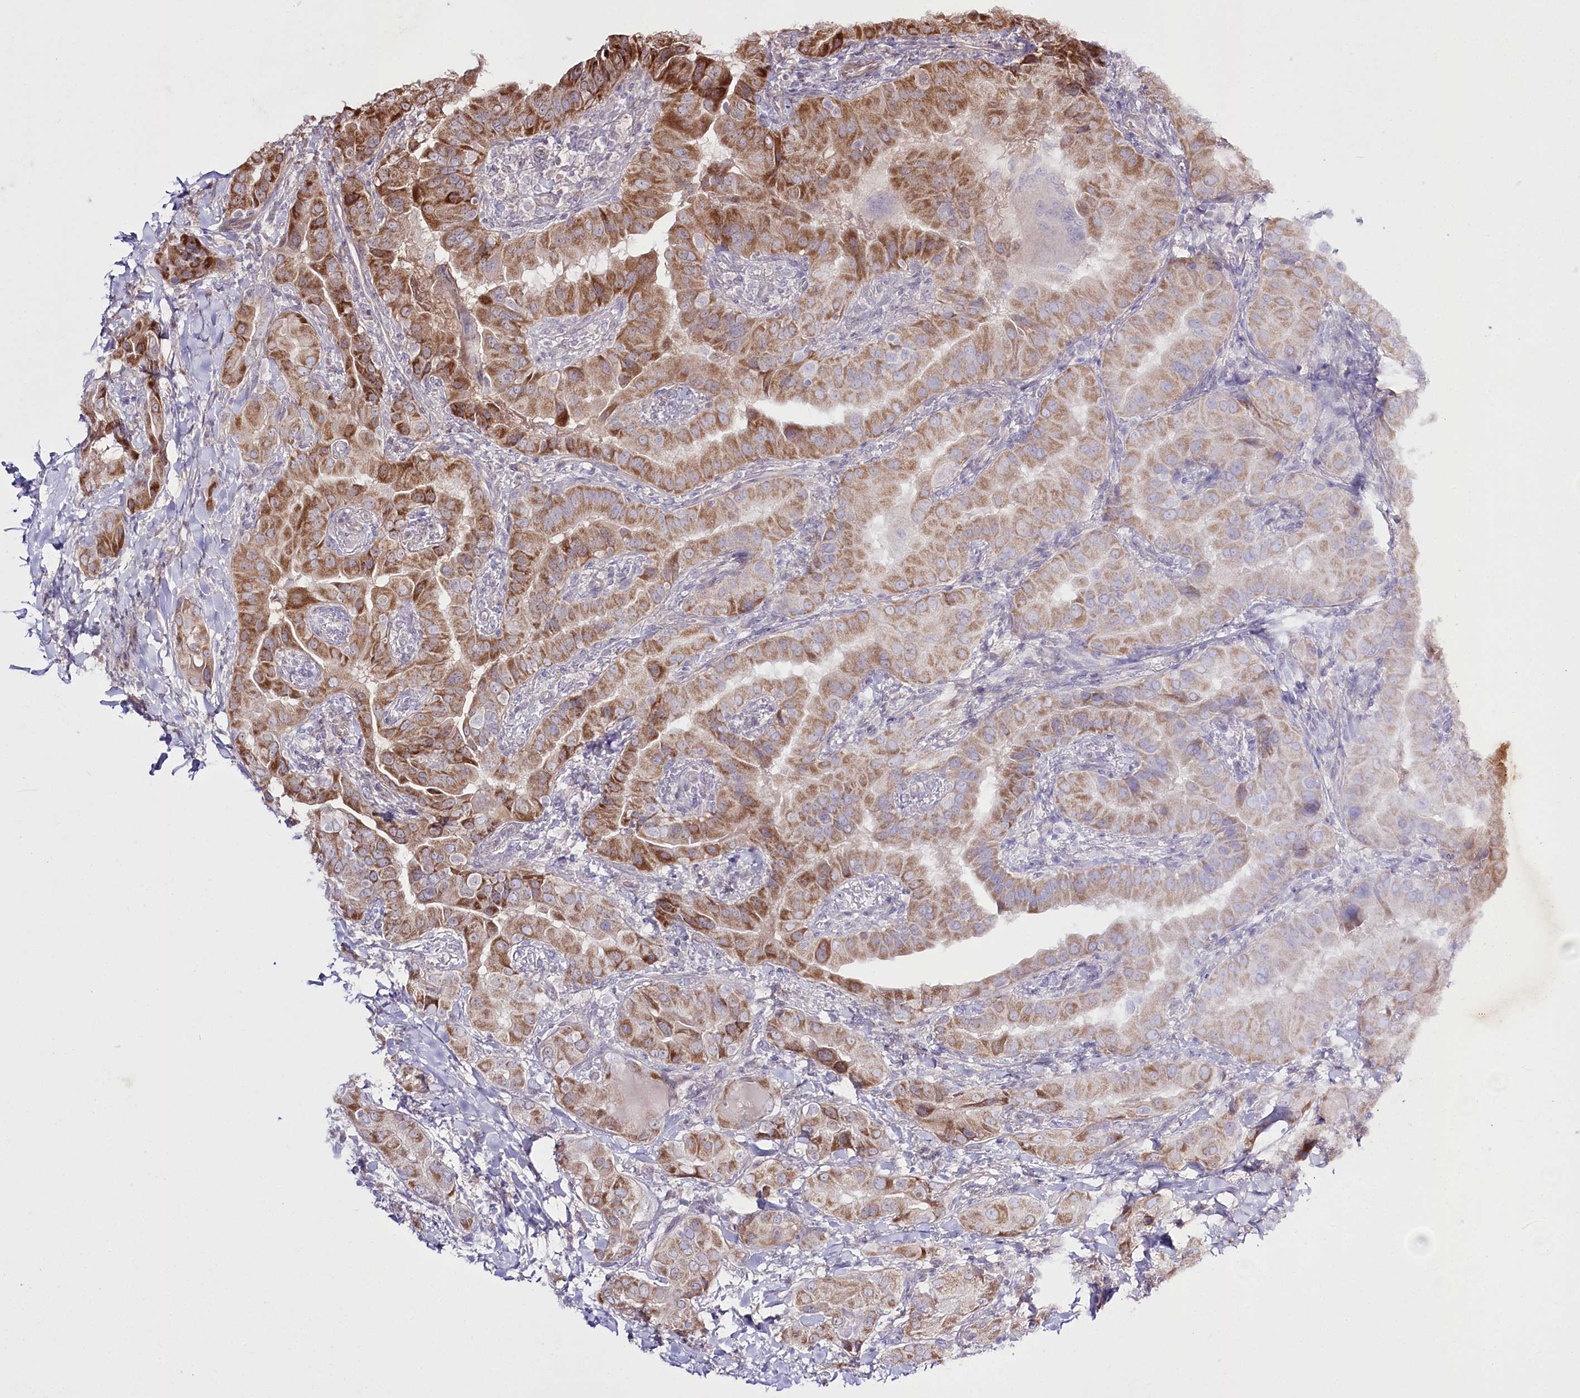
{"staining": {"intensity": "moderate", "quantity": ">75%", "location": "cytoplasmic/membranous"}, "tissue": "thyroid cancer", "cell_type": "Tumor cells", "image_type": "cancer", "snomed": [{"axis": "morphology", "description": "Papillary adenocarcinoma, NOS"}, {"axis": "topography", "description": "Thyroid gland"}], "caption": "Immunohistochemistry (IHC) of papillary adenocarcinoma (thyroid) exhibits medium levels of moderate cytoplasmic/membranous staining in approximately >75% of tumor cells. The staining was performed using DAB (3,3'-diaminobenzidine), with brown indicating positive protein expression. Nuclei are stained blue with hematoxylin.", "gene": "REXO2", "patient": {"sex": "male", "age": 33}}